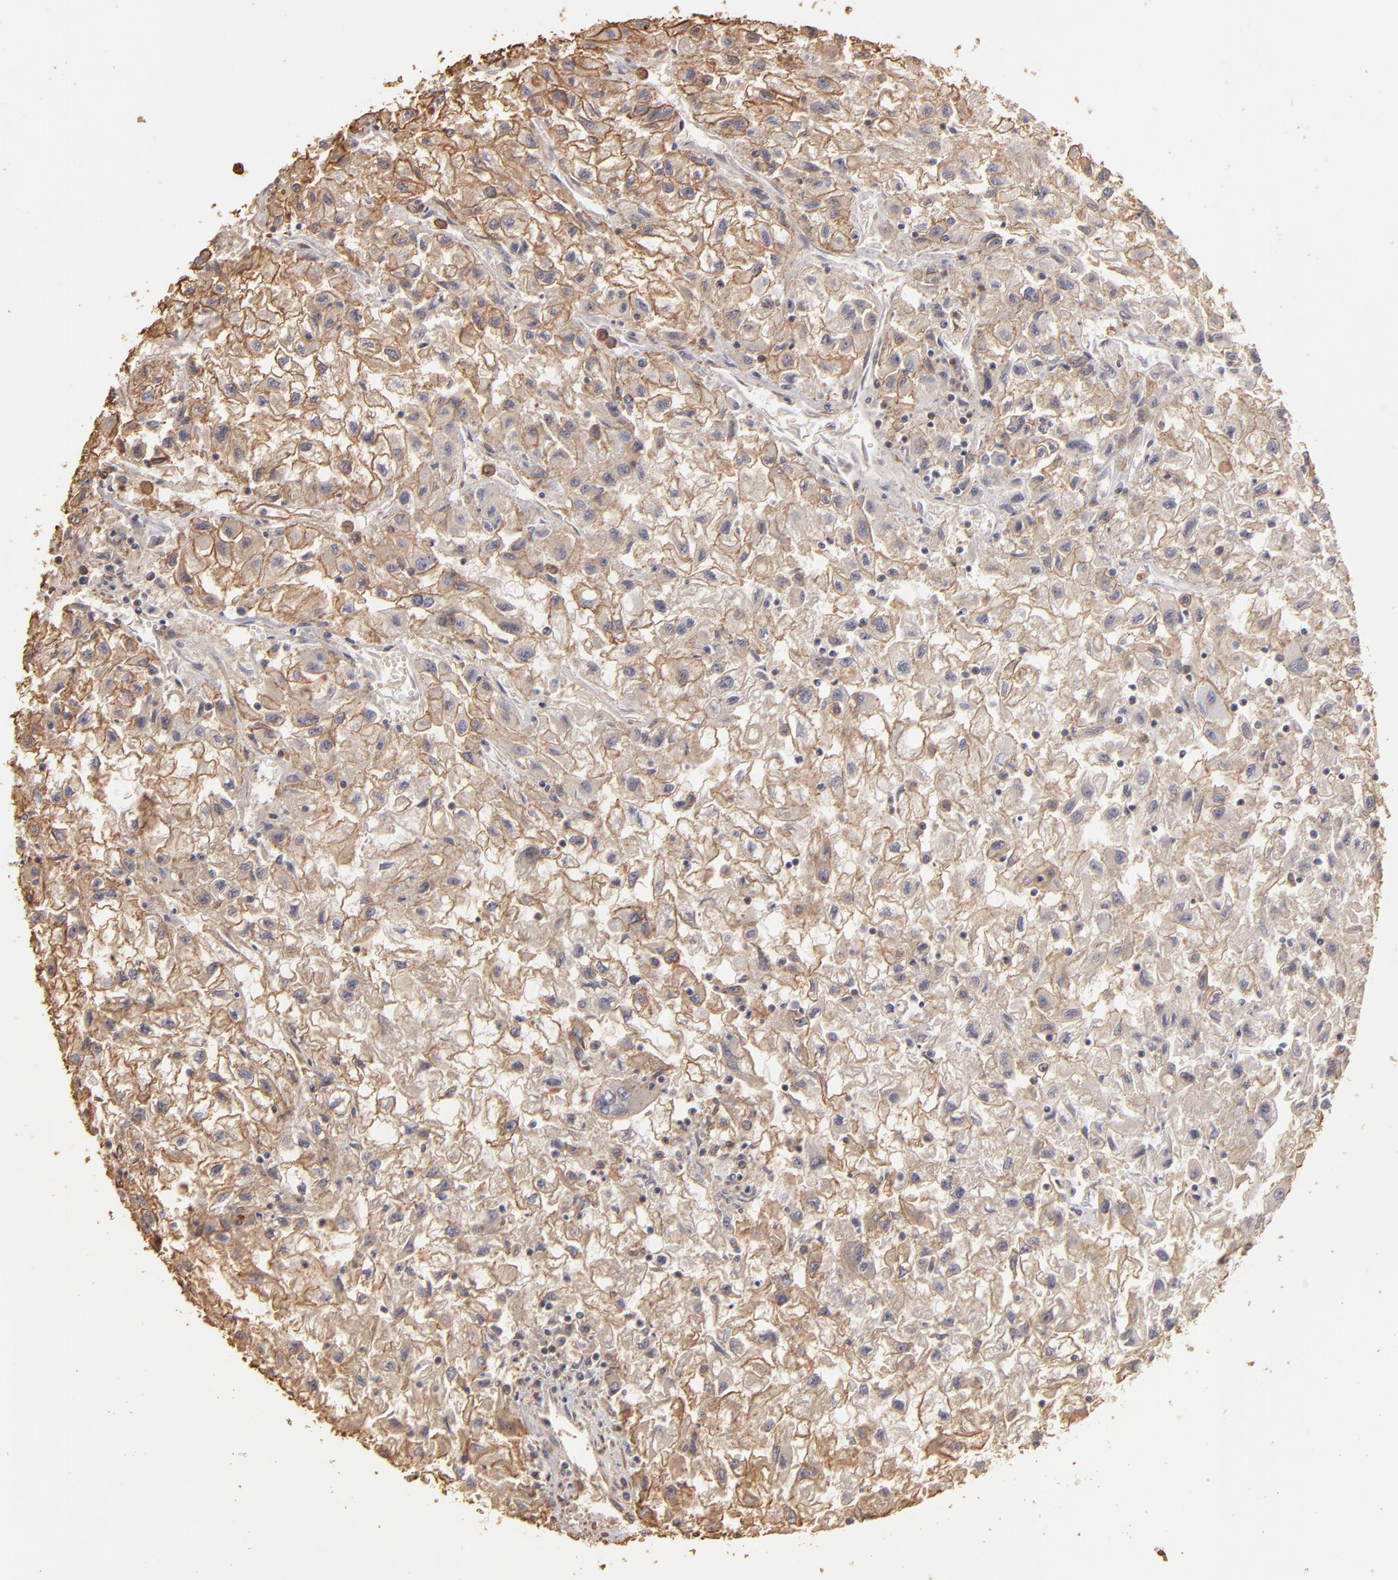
{"staining": {"intensity": "weak", "quantity": ">75%", "location": "cytoplasmic/membranous"}, "tissue": "renal cancer", "cell_type": "Tumor cells", "image_type": "cancer", "snomed": [{"axis": "morphology", "description": "Adenocarcinoma, NOS"}, {"axis": "topography", "description": "Kidney"}], "caption": "IHC (DAB (3,3'-diaminobenzidine)) staining of human renal adenocarcinoma demonstrates weak cytoplasmic/membranous protein positivity in about >75% of tumor cells.", "gene": "HSPB6", "patient": {"sex": "male", "age": 59}}